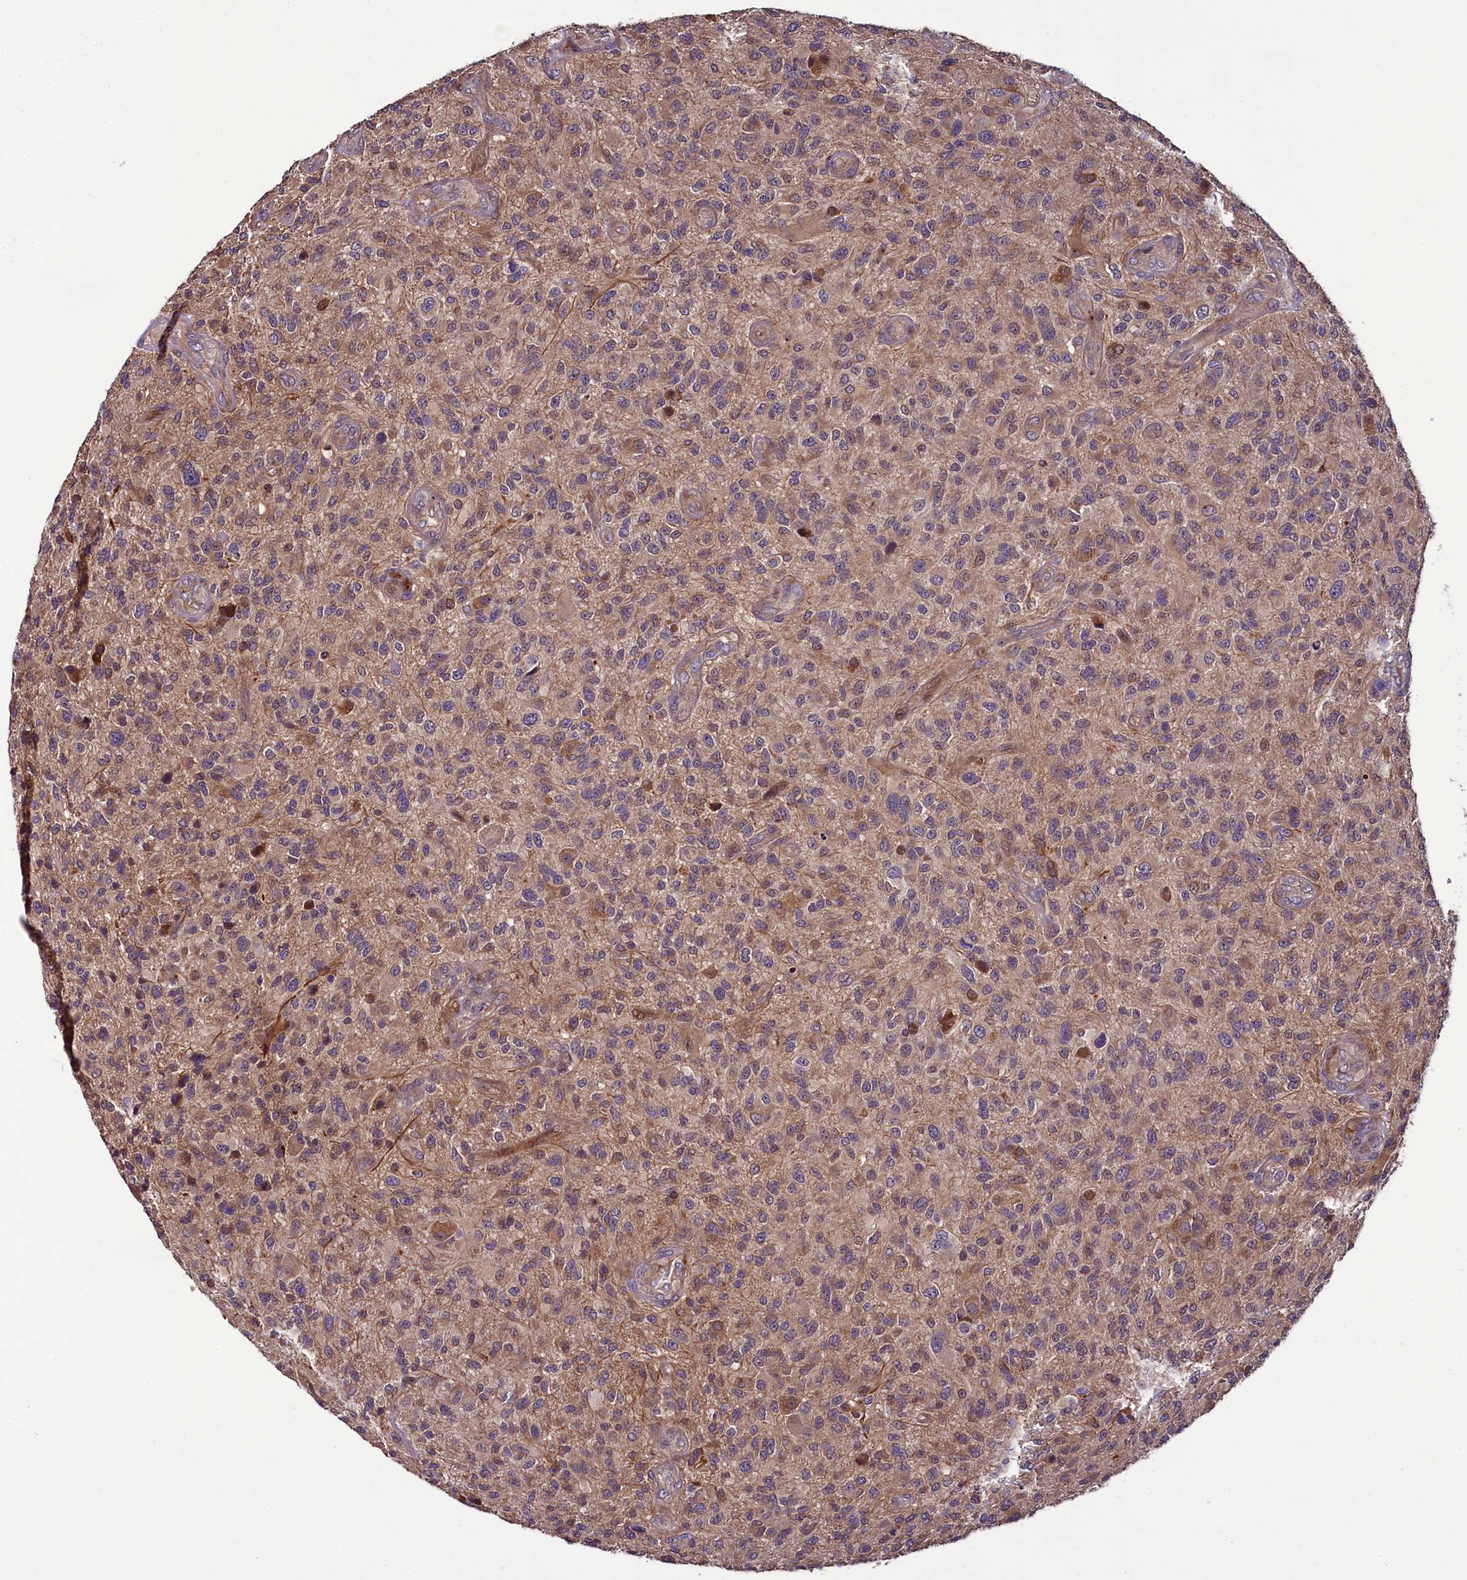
{"staining": {"intensity": "moderate", "quantity": "<25%", "location": "cytoplasmic/membranous"}, "tissue": "glioma", "cell_type": "Tumor cells", "image_type": "cancer", "snomed": [{"axis": "morphology", "description": "Glioma, malignant, High grade"}, {"axis": "topography", "description": "Brain"}], "caption": "High-power microscopy captured an immunohistochemistry histopathology image of glioma, revealing moderate cytoplasmic/membranous staining in approximately <25% of tumor cells.", "gene": "RPUSD2", "patient": {"sex": "male", "age": 47}}